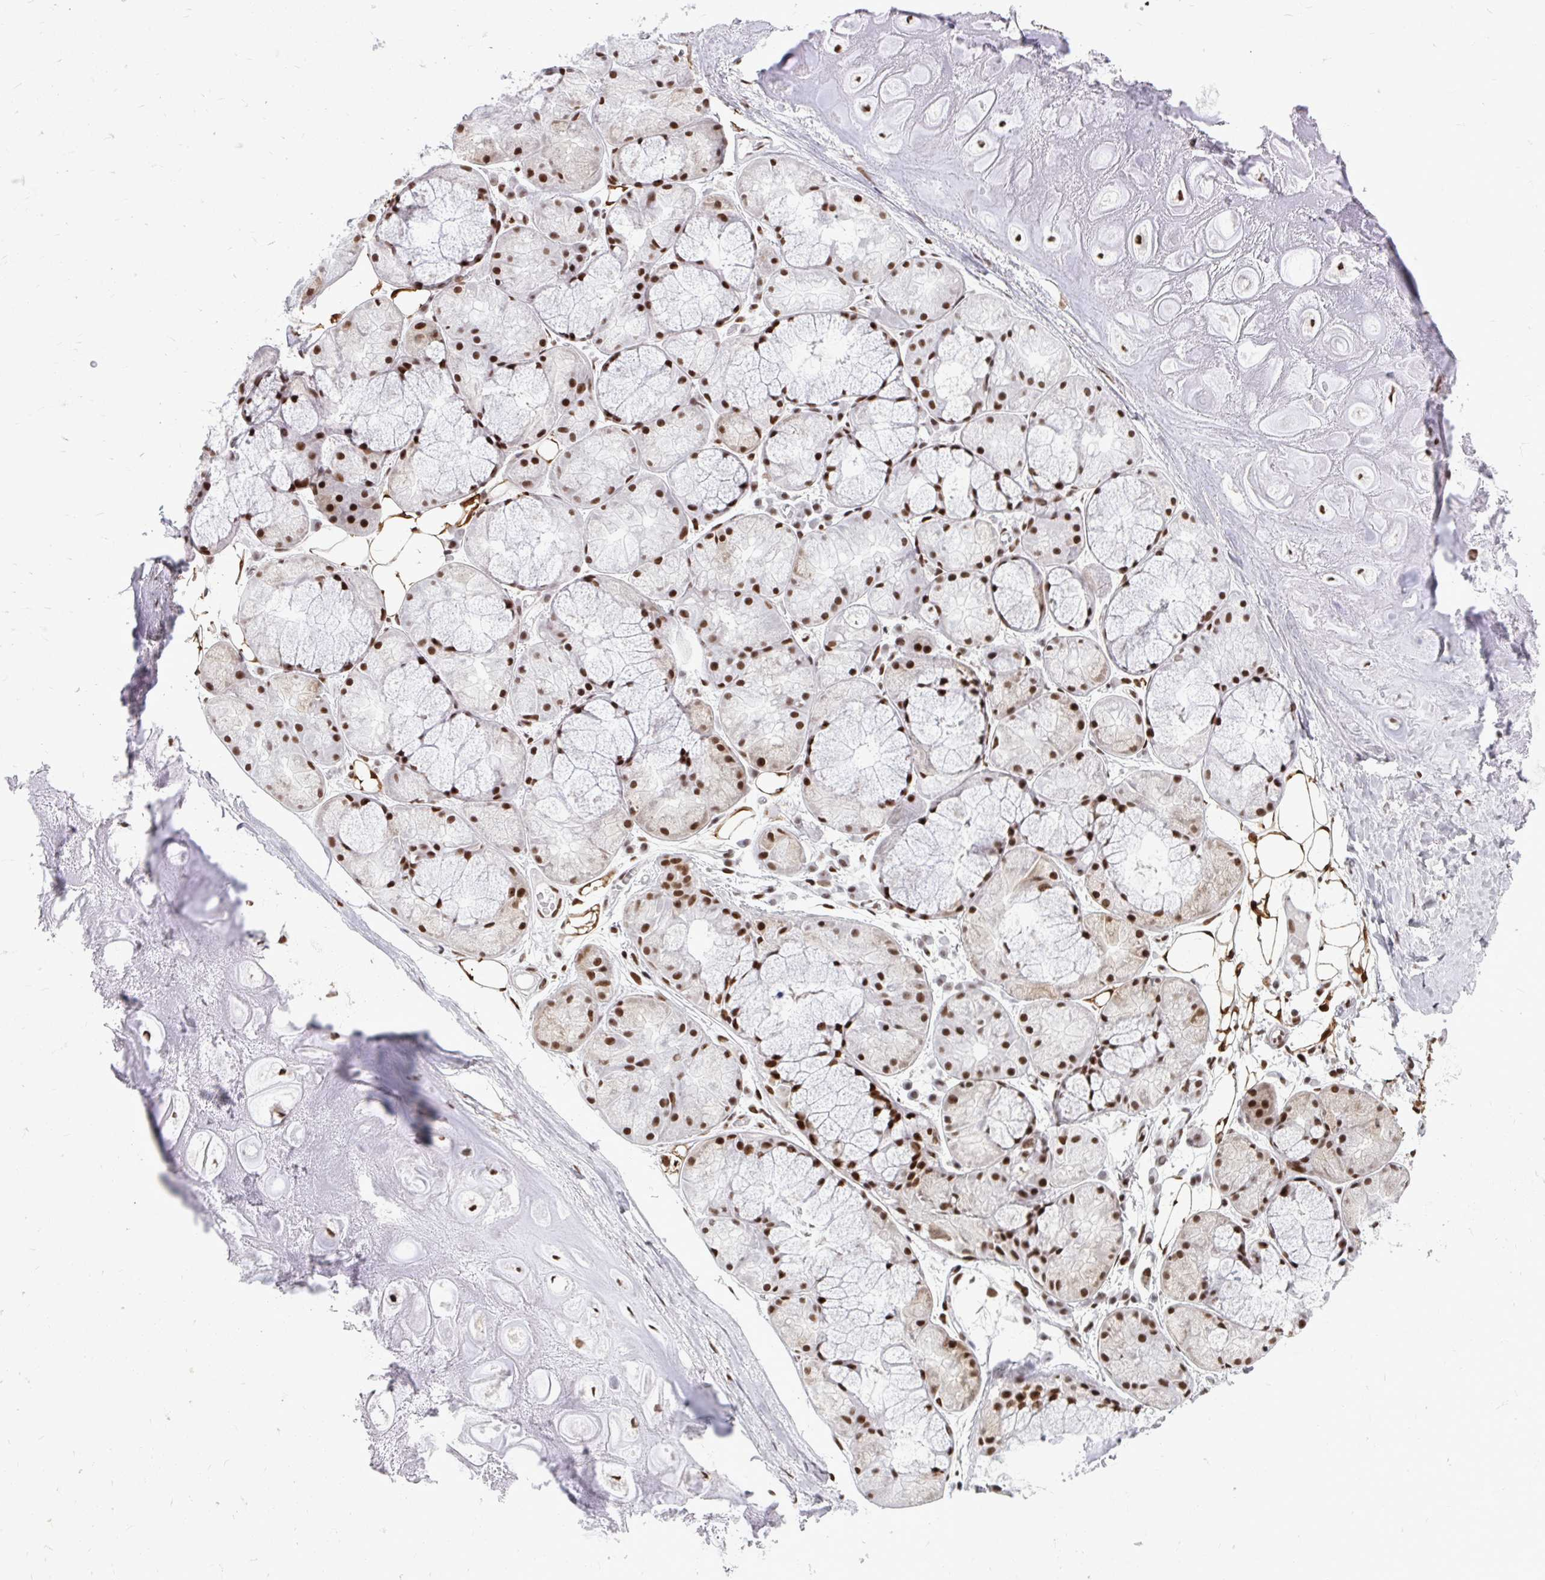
{"staining": {"intensity": "moderate", "quantity": ">75%", "location": "nuclear"}, "tissue": "adipose tissue", "cell_type": "Adipocytes", "image_type": "normal", "snomed": [{"axis": "morphology", "description": "Normal tissue, NOS"}, {"axis": "topography", "description": "Lymph node"}, {"axis": "topography", "description": "Cartilage tissue"}, {"axis": "topography", "description": "Nasopharynx"}], "caption": "Immunohistochemistry photomicrograph of normal adipose tissue stained for a protein (brown), which displays medium levels of moderate nuclear positivity in about >75% of adipocytes.", "gene": "CDYL", "patient": {"sex": "male", "age": 63}}